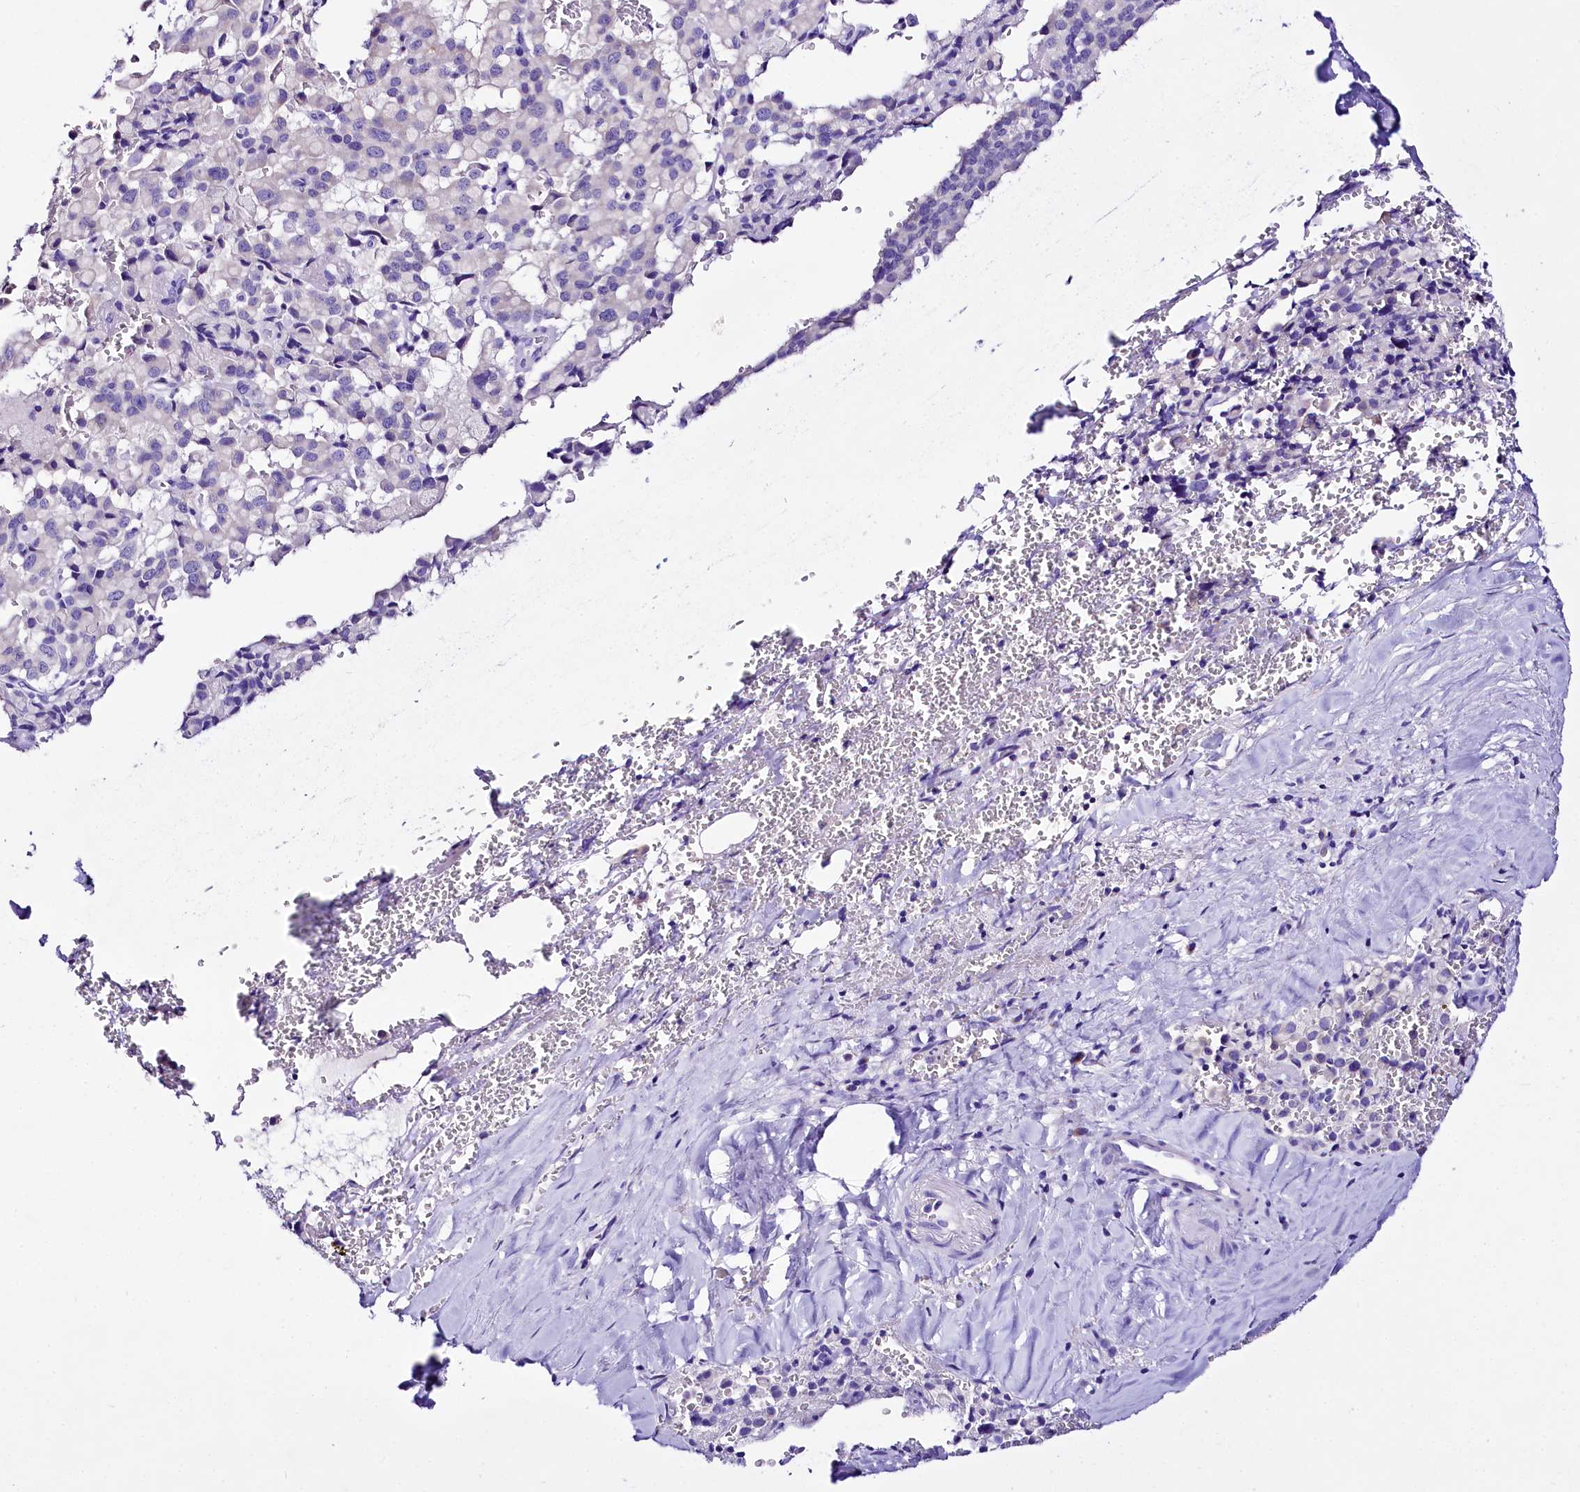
{"staining": {"intensity": "negative", "quantity": "none", "location": "none"}, "tissue": "pancreatic cancer", "cell_type": "Tumor cells", "image_type": "cancer", "snomed": [{"axis": "morphology", "description": "Adenocarcinoma, NOS"}, {"axis": "topography", "description": "Pancreas"}], "caption": "Immunohistochemistry of human adenocarcinoma (pancreatic) exhibits no expression in tumor cells. (DAB immunohistochemistry (IHC), high magnification).", "gene": "A2ML1", "patient": {"sex": "male", "age": 65}}